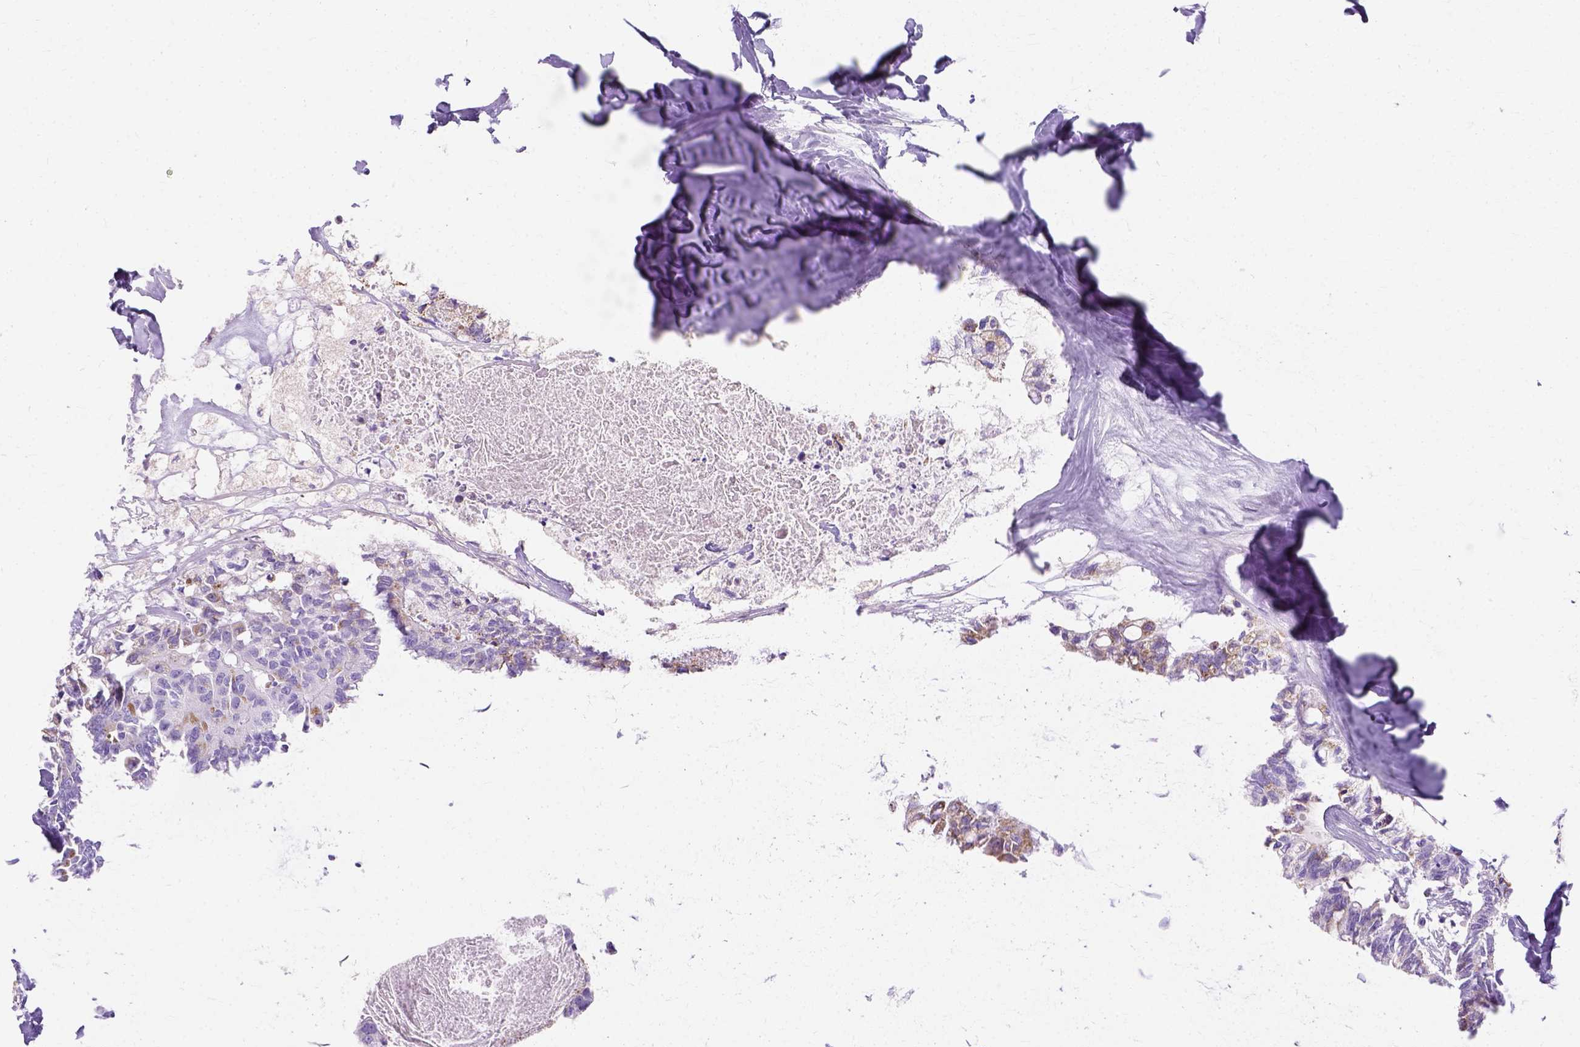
{"staining": {"intensity": "moderate", "quantity": "<25%", "location": "cytoplasmic/membranous"}, "tissue": "colorectal cancer", "cell_type": "Tumor cells", "image_type": "cancer", "snomed": [{"axis": "morphology", "description": "Adenocarcinoma, NOS"}, {"axis": "topography", "description": "Colon"}, {"axis": "topography", "description": "Rectum"}], "caption": "Immunohistochemistry (IHC) micrograph of neoplastic tissue: colorectal cancer (adenocarcinoma) stained using immunohistochemistry displays low levels of moderate protein expression localized specifically in the cytoplasmic/membranous of tumor cells, appearing as a cytoplasmic/membranous brown color.", "gene": "MYH15", "patient": {"sex": "male", "age": 57}}